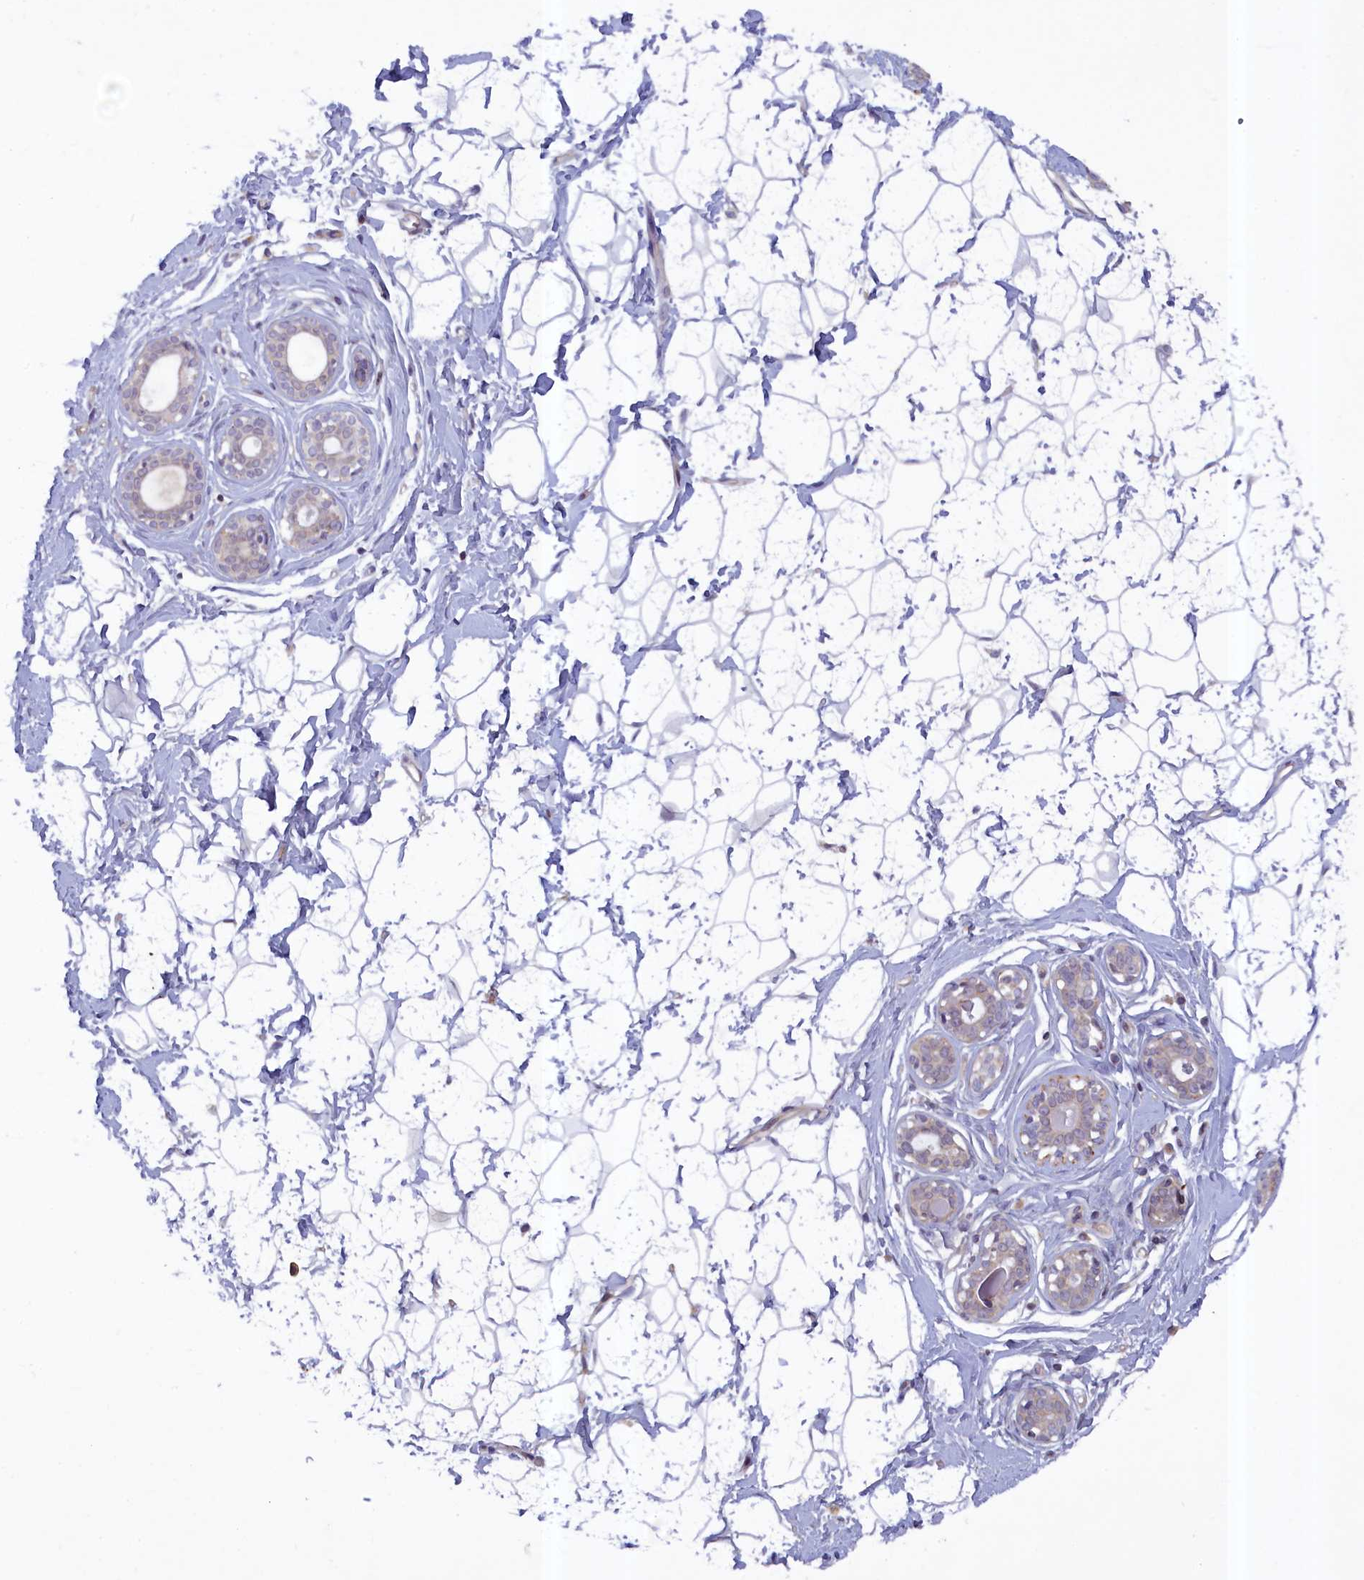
{"staining": {"intensity": "negative", "quantity": "none", "location": "none"}, "tissue": "breast", "cell_type": "Adipocytes", "image_type": "normal", "snomed": [{"axis": "morphology", "description": "Normal tissue, NOS"}, {"axis": "morphology", "description": "Adenoma, NOS"}, {"axis": "topography", "description": "Breast"}], "caption": "This is an immunohistochemistry photomicrograph of benign breast. There is no expression in adipocytes.", "gene": "NUBP1", "patient": {"sex": "female", "age": 23}}